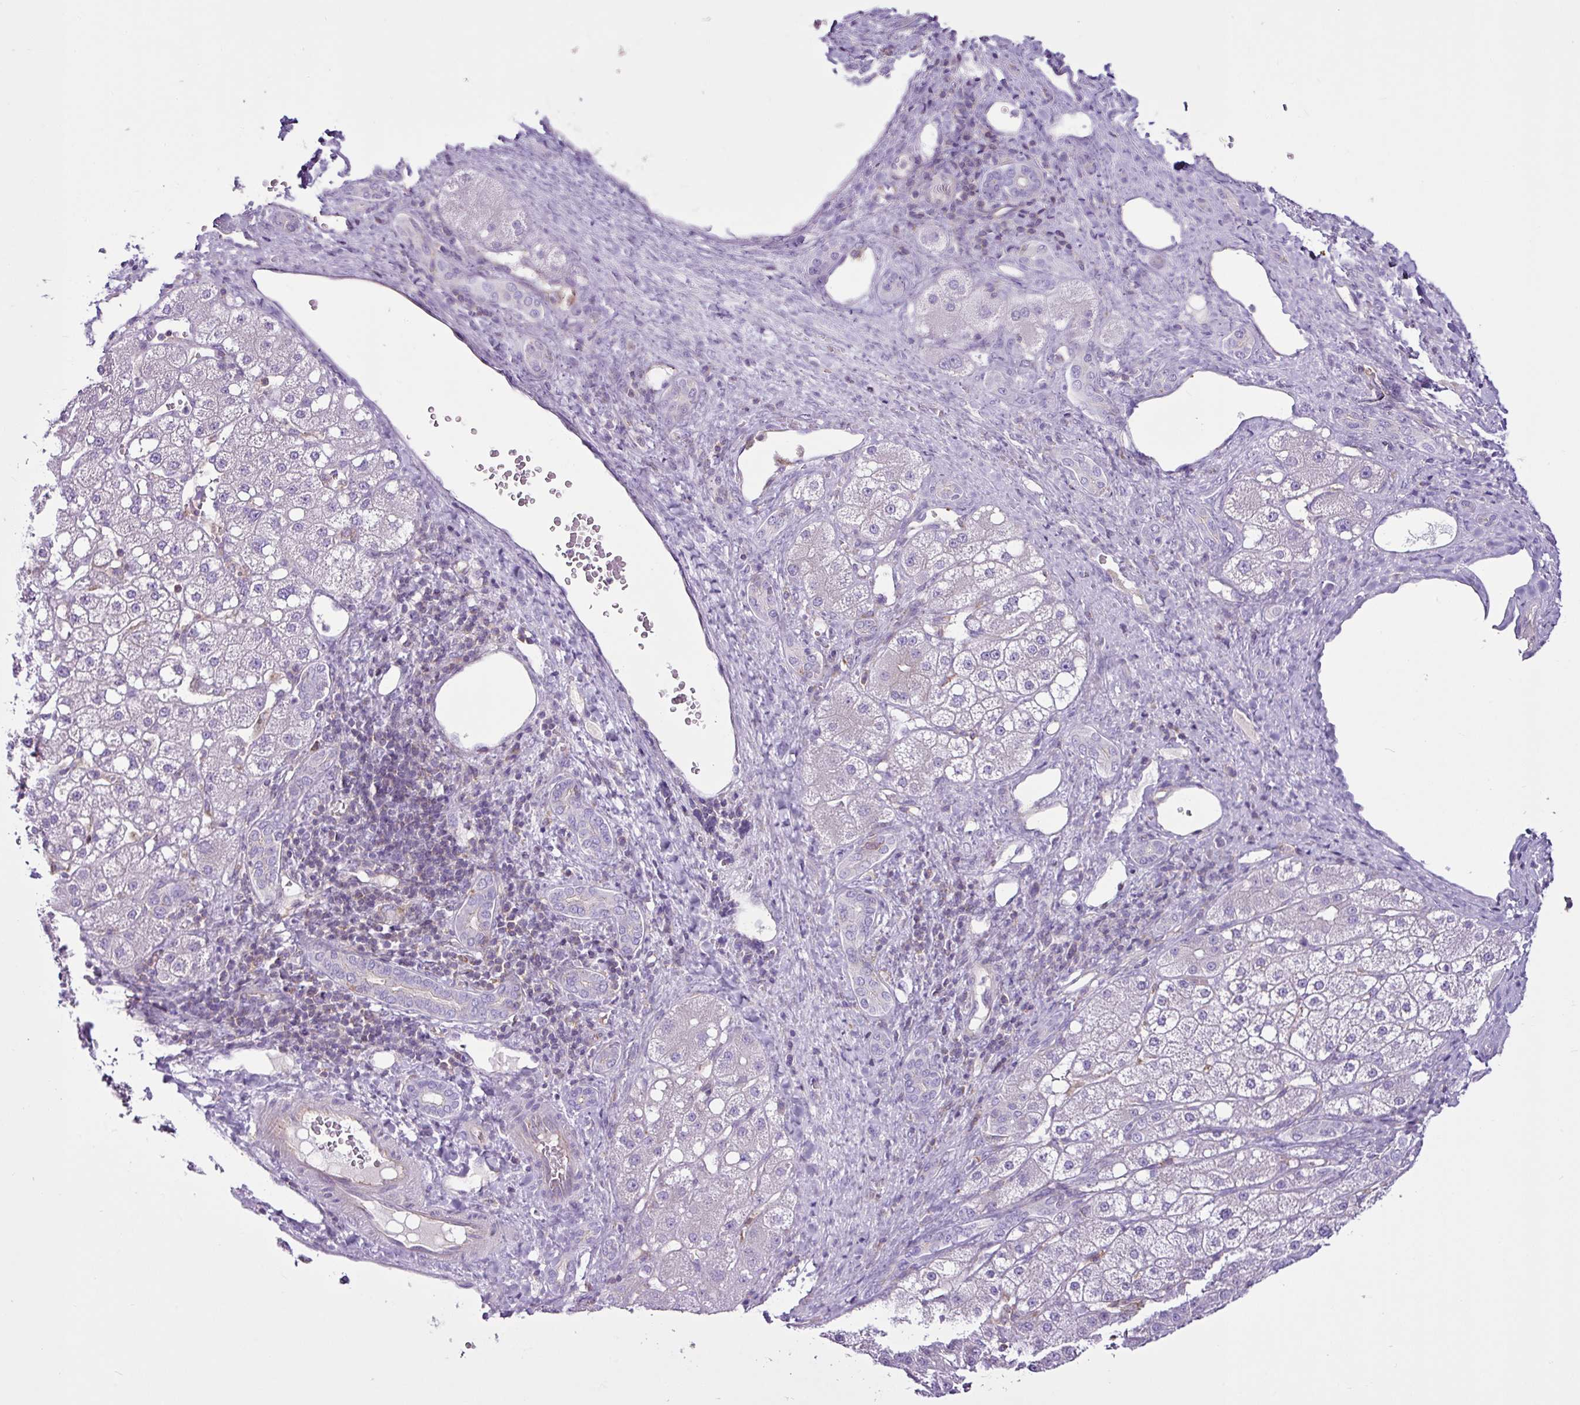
{"staining": {"intensity": "negative", "quantity": "none", "location": "none"}, "tissue": "liver cancer", "cell_type": "Tumor cells", "image_type": "cancer", "snomed": [{"axis": "morphology", "description": "Carcinoma, Hepatocellular, NOS"}, {"axis": "topography", "description": "Liver"}], "caption": "Immunohistochemistry micrograph of neoplastic tissue: liver hepatocellular carcinoma stained with DAB demonstrates no significant protein staining in tumor cells.", "gene": "EME2", "patient": {"sex": "male", "age": 67}}